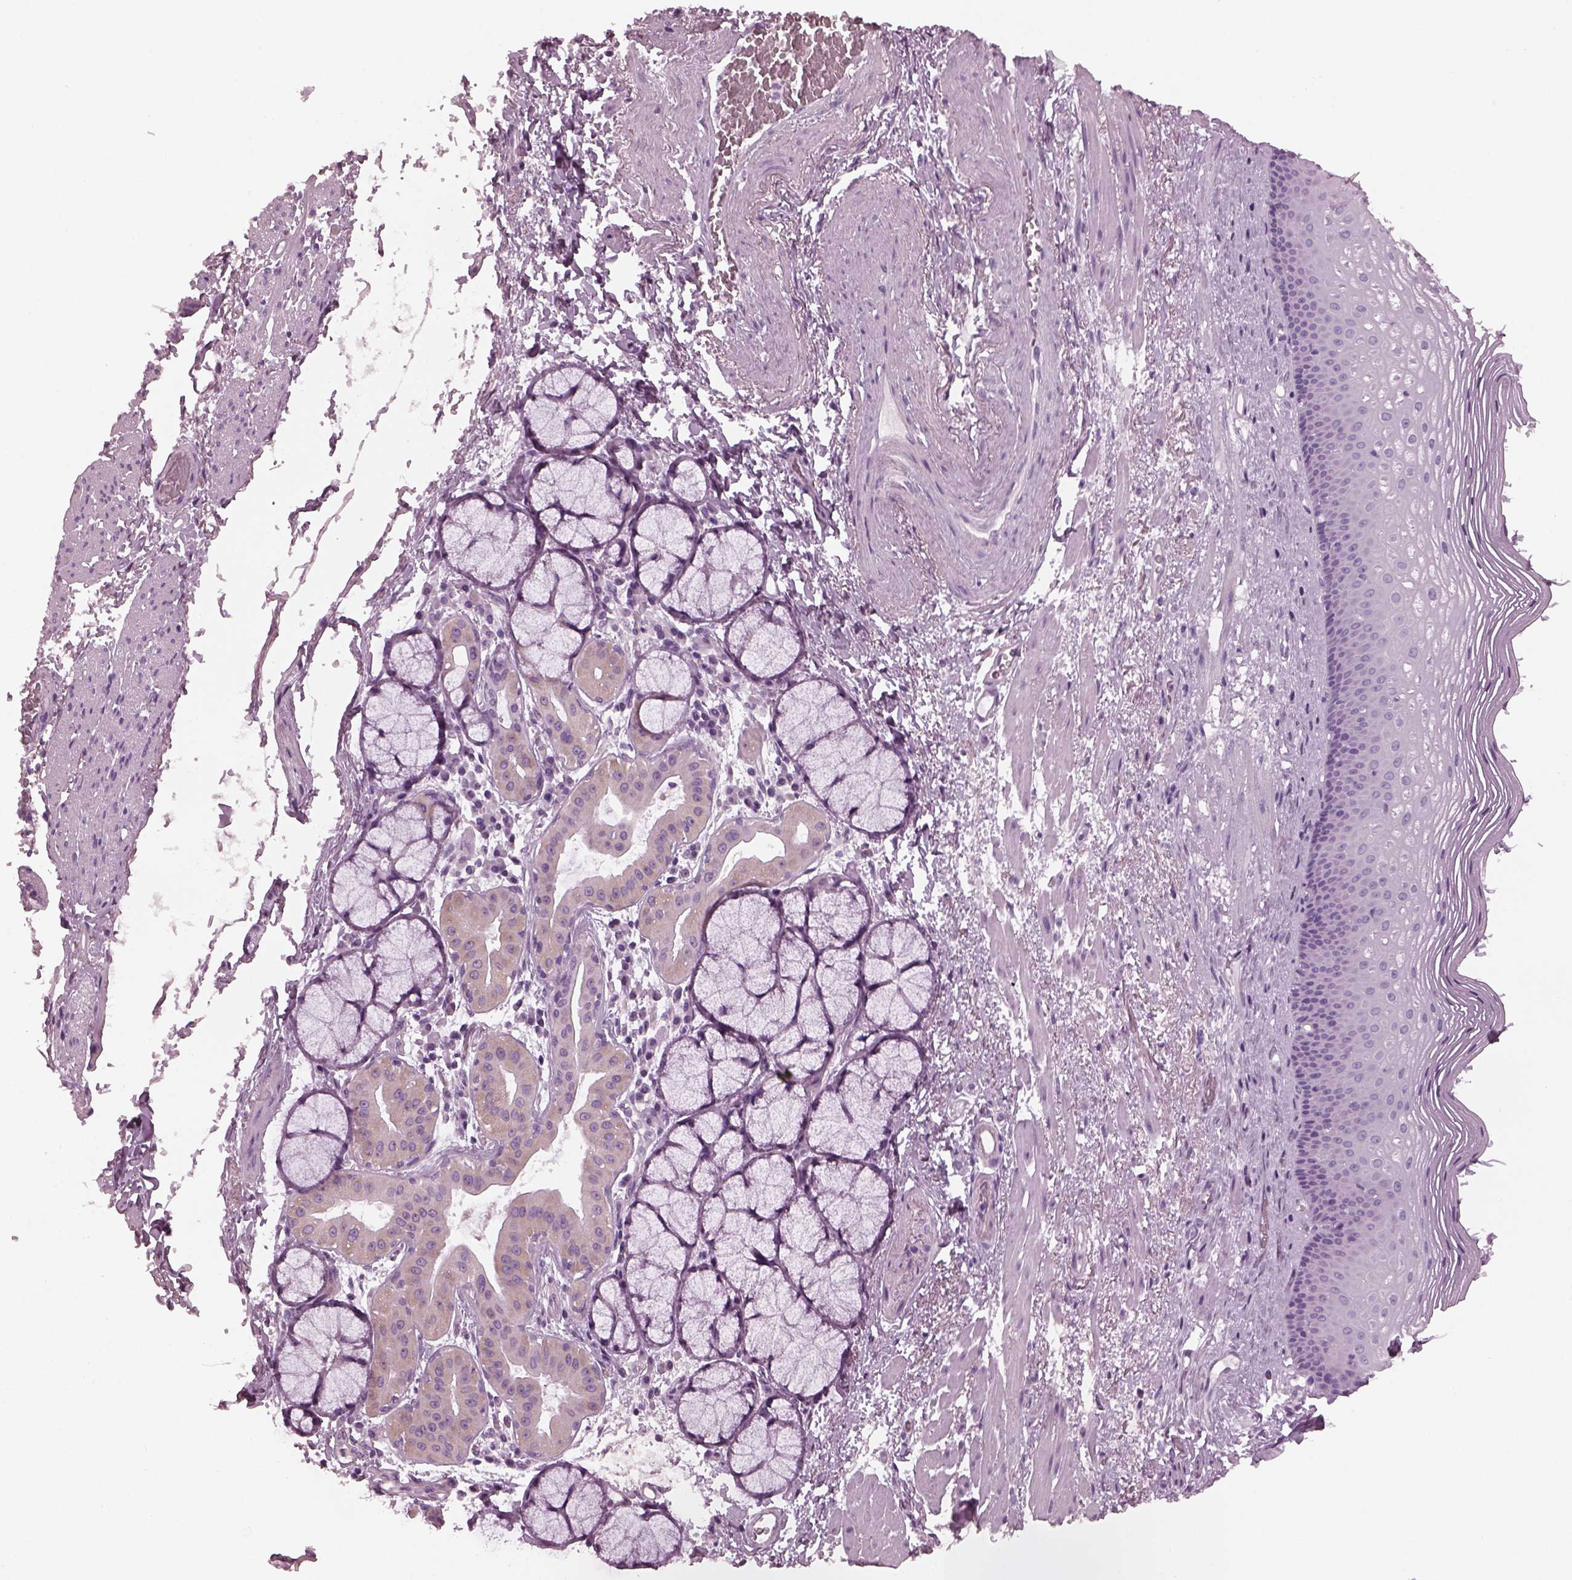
{"staining": {"intensity": "negative", "quantity": "none", "location": "none"}, "tissue": "esophagus", "cell_type": "Squamous epithelial cells", "image_type": "normal", "snomed": [{"axis": "morphology", "description": "Normal tissue, NOS"}, {"axis": "topography", "description": "Esophagus"}], "caption": "Esophagus was stained to show a protein in brown. There is no significant positivity in squamous epithelial cells. (DAB immunohistochemistry visualized using brightfield microscopy, high magnification).", "gene": "PDC", "patient": {"sex": "male", "age": 76}}